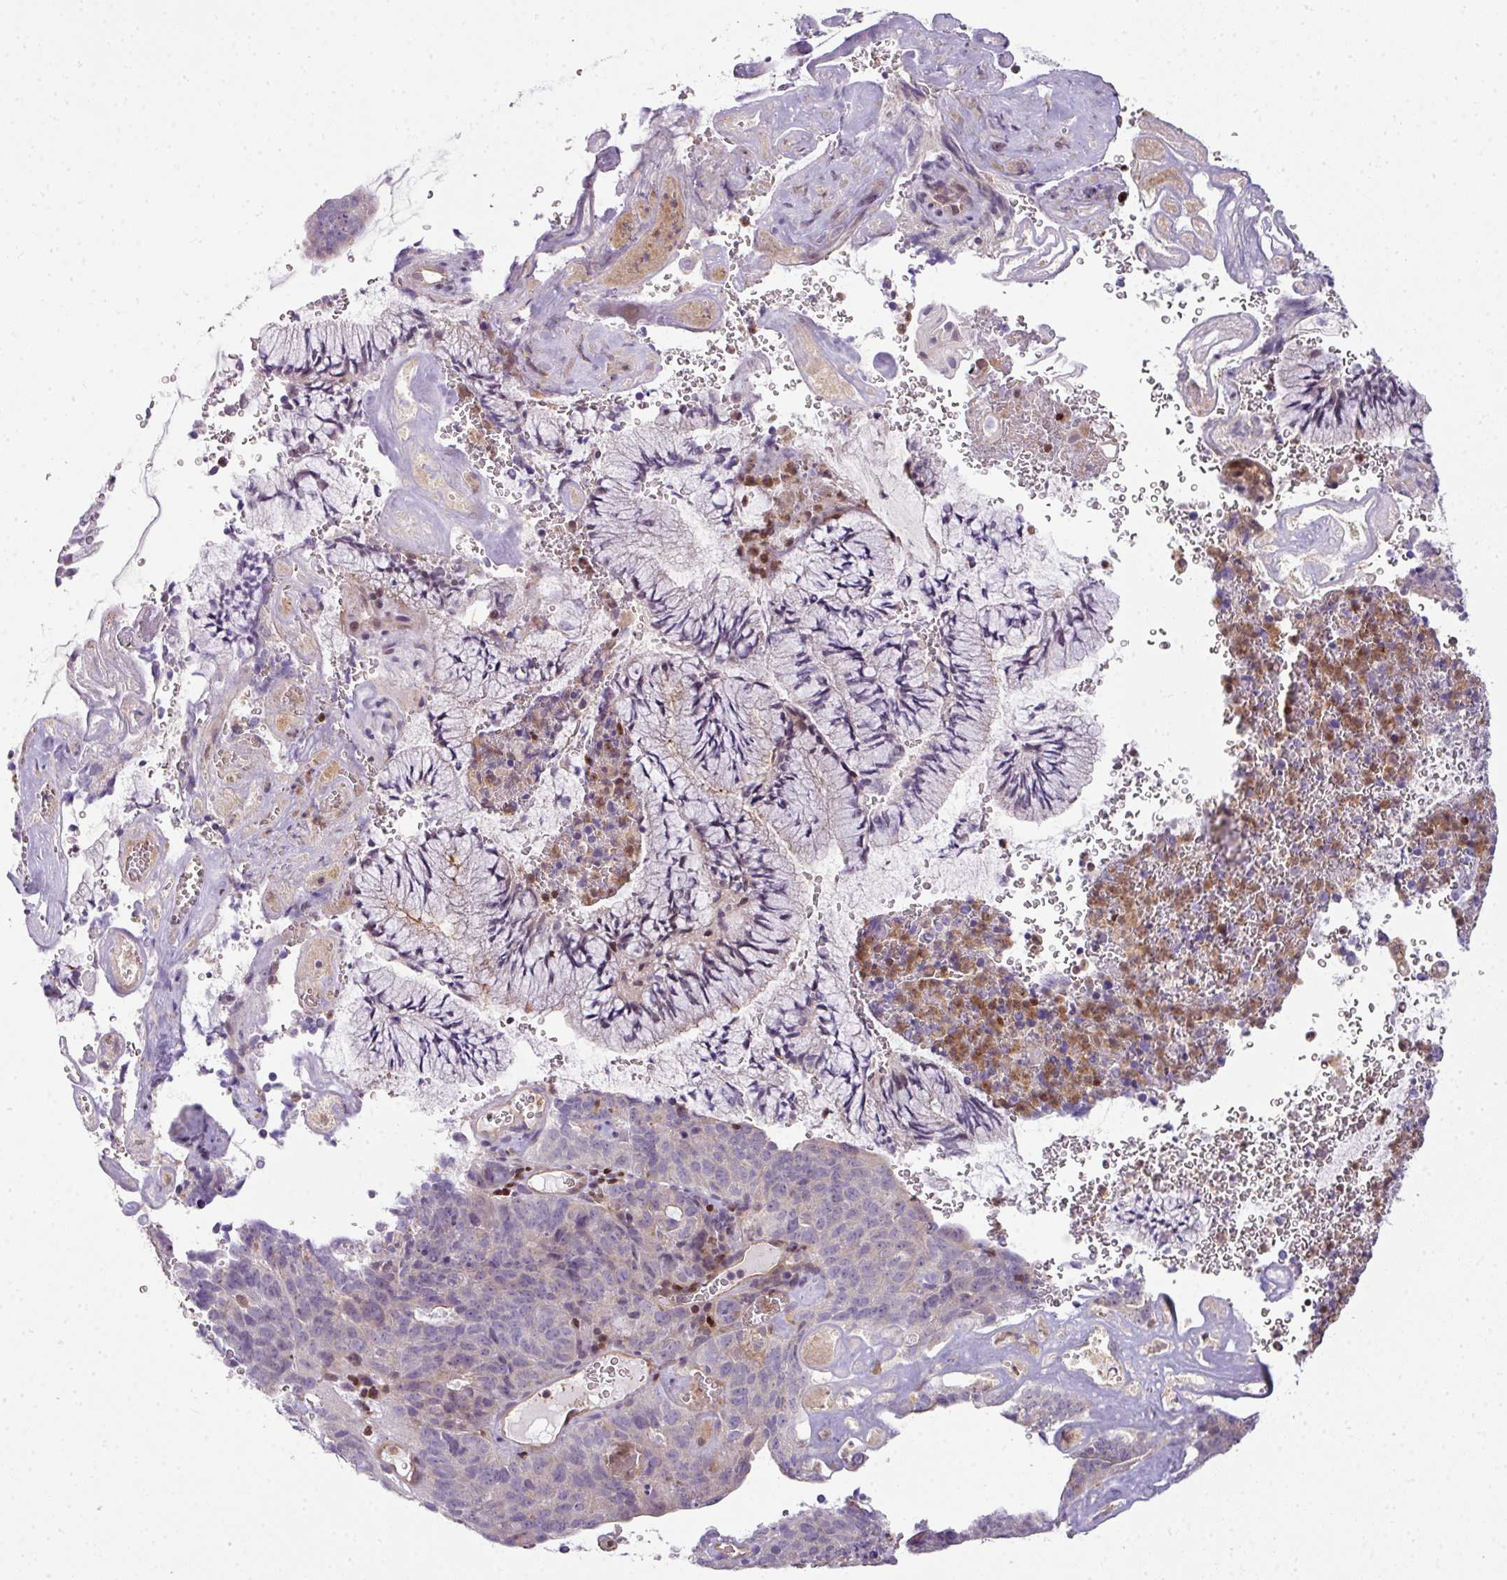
{"staining": {"intensity": "negative", "quantity": "none", "location": "none"}, "tissue": "cervical cancer", "cell_type": "Tumor cells", "image_type": "cancer", "snomed": [{"axis": "morphology", "description": "Adenocarcinoma, NOS"}, {"axis": "topography", "description": "Cervix"}], "caption": "Cervical adenocarcinoma stained for a protein using immunohistochemistry (IHC) displays no staining tumor cells.", "gene": "STAT5A", "patient": {"sex": "female", "age": 38}}